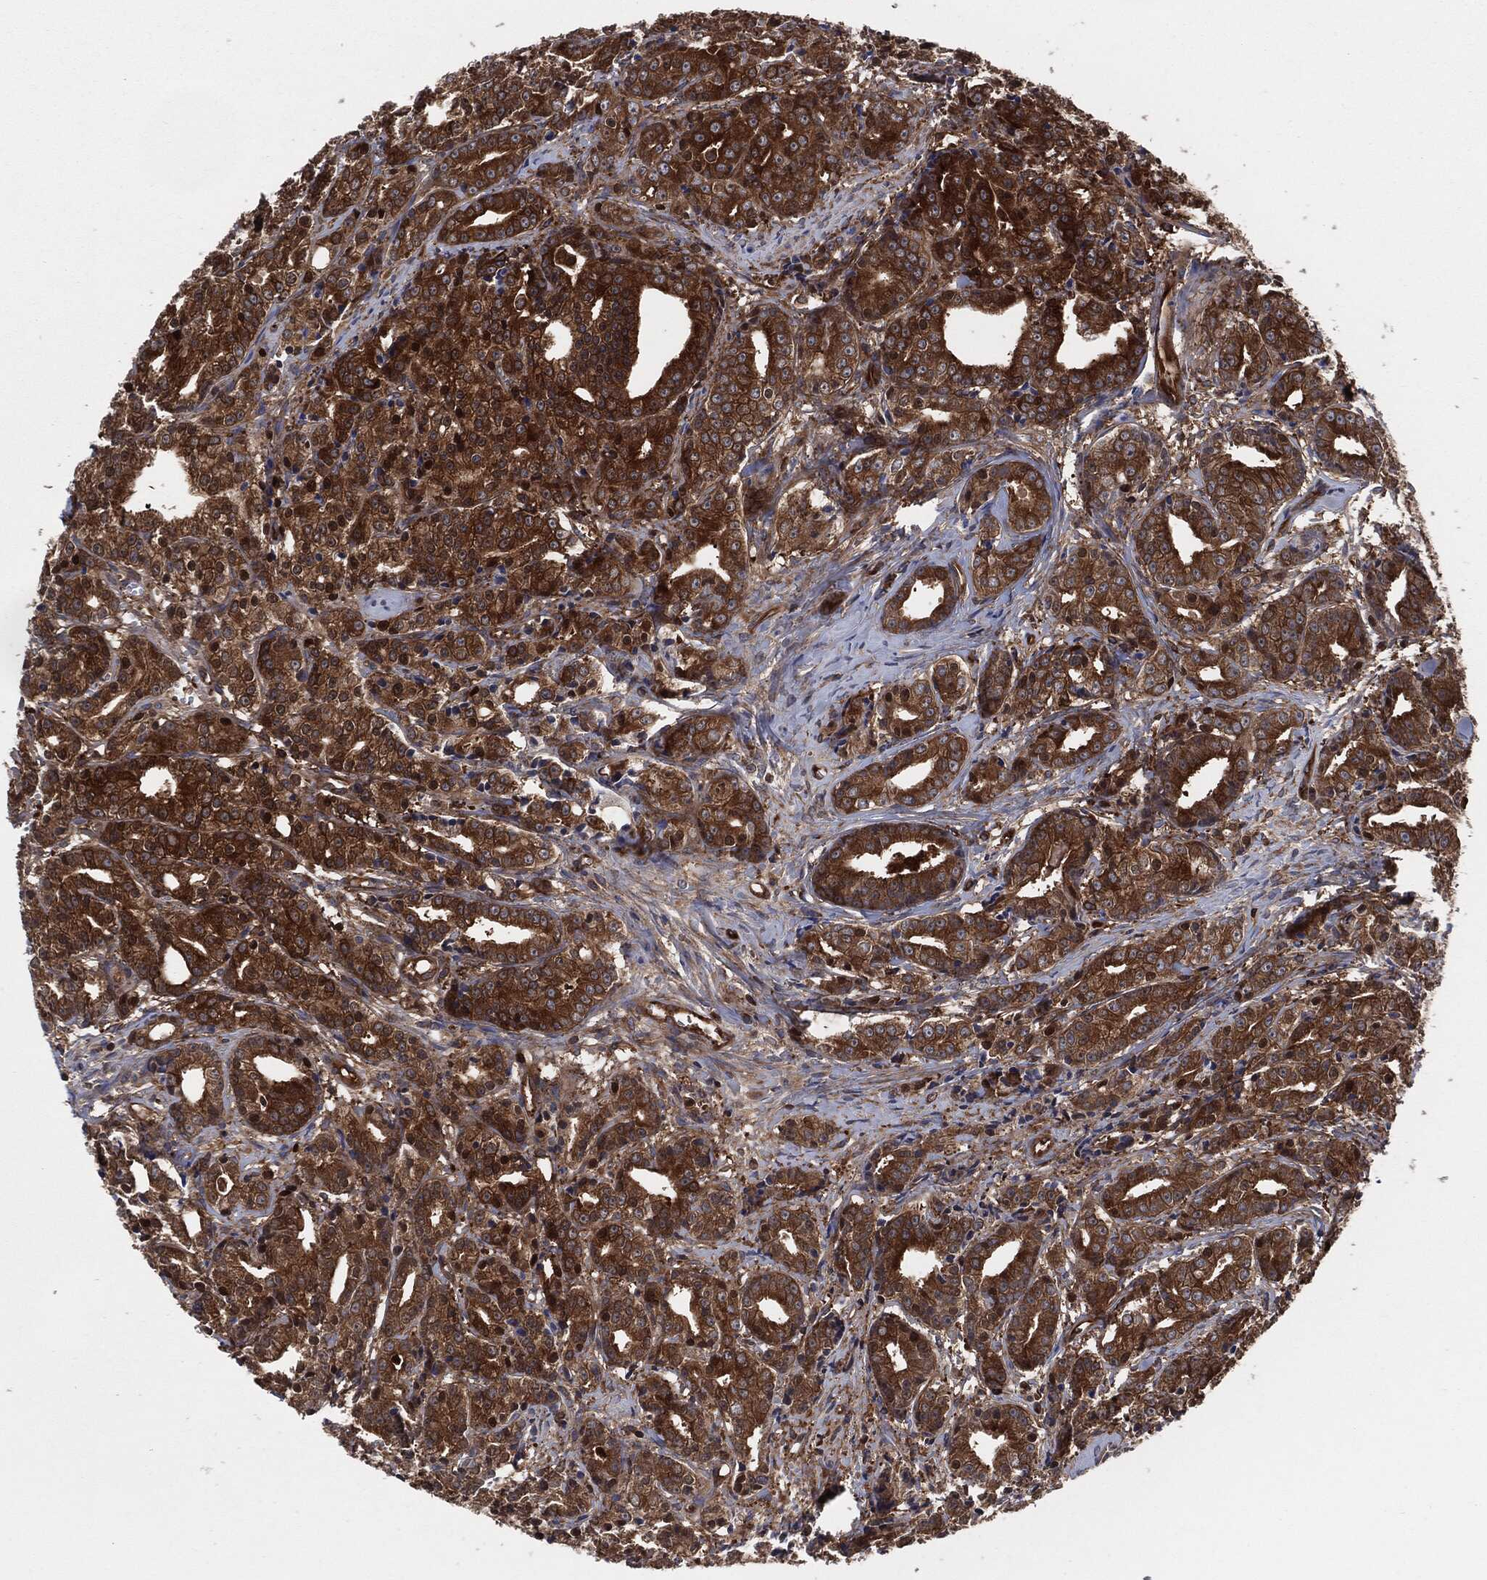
{"staining": {"intensity": "strong", "quantity": ">75%", "location": "cytoplasmic/membranous"}, "tissue": "prostate cancer", "cell_type": "Tumor cells", "image_type": "cancer", "snomed": [{"axis": "morphology", "description": "Adenocarcinoma, Medium grade"}, {"axis": "topography", "description": "Prostate"}], "caption": "Prostate cancer (adenocarcinoma (medium-grade)) stained with a brown dye reveals strong cytoplasmic/membranous positive positivity in about >75% of tumor cells.", "gene": "XPNPEP1", "patient": {"sex": "male", "age": 74}}